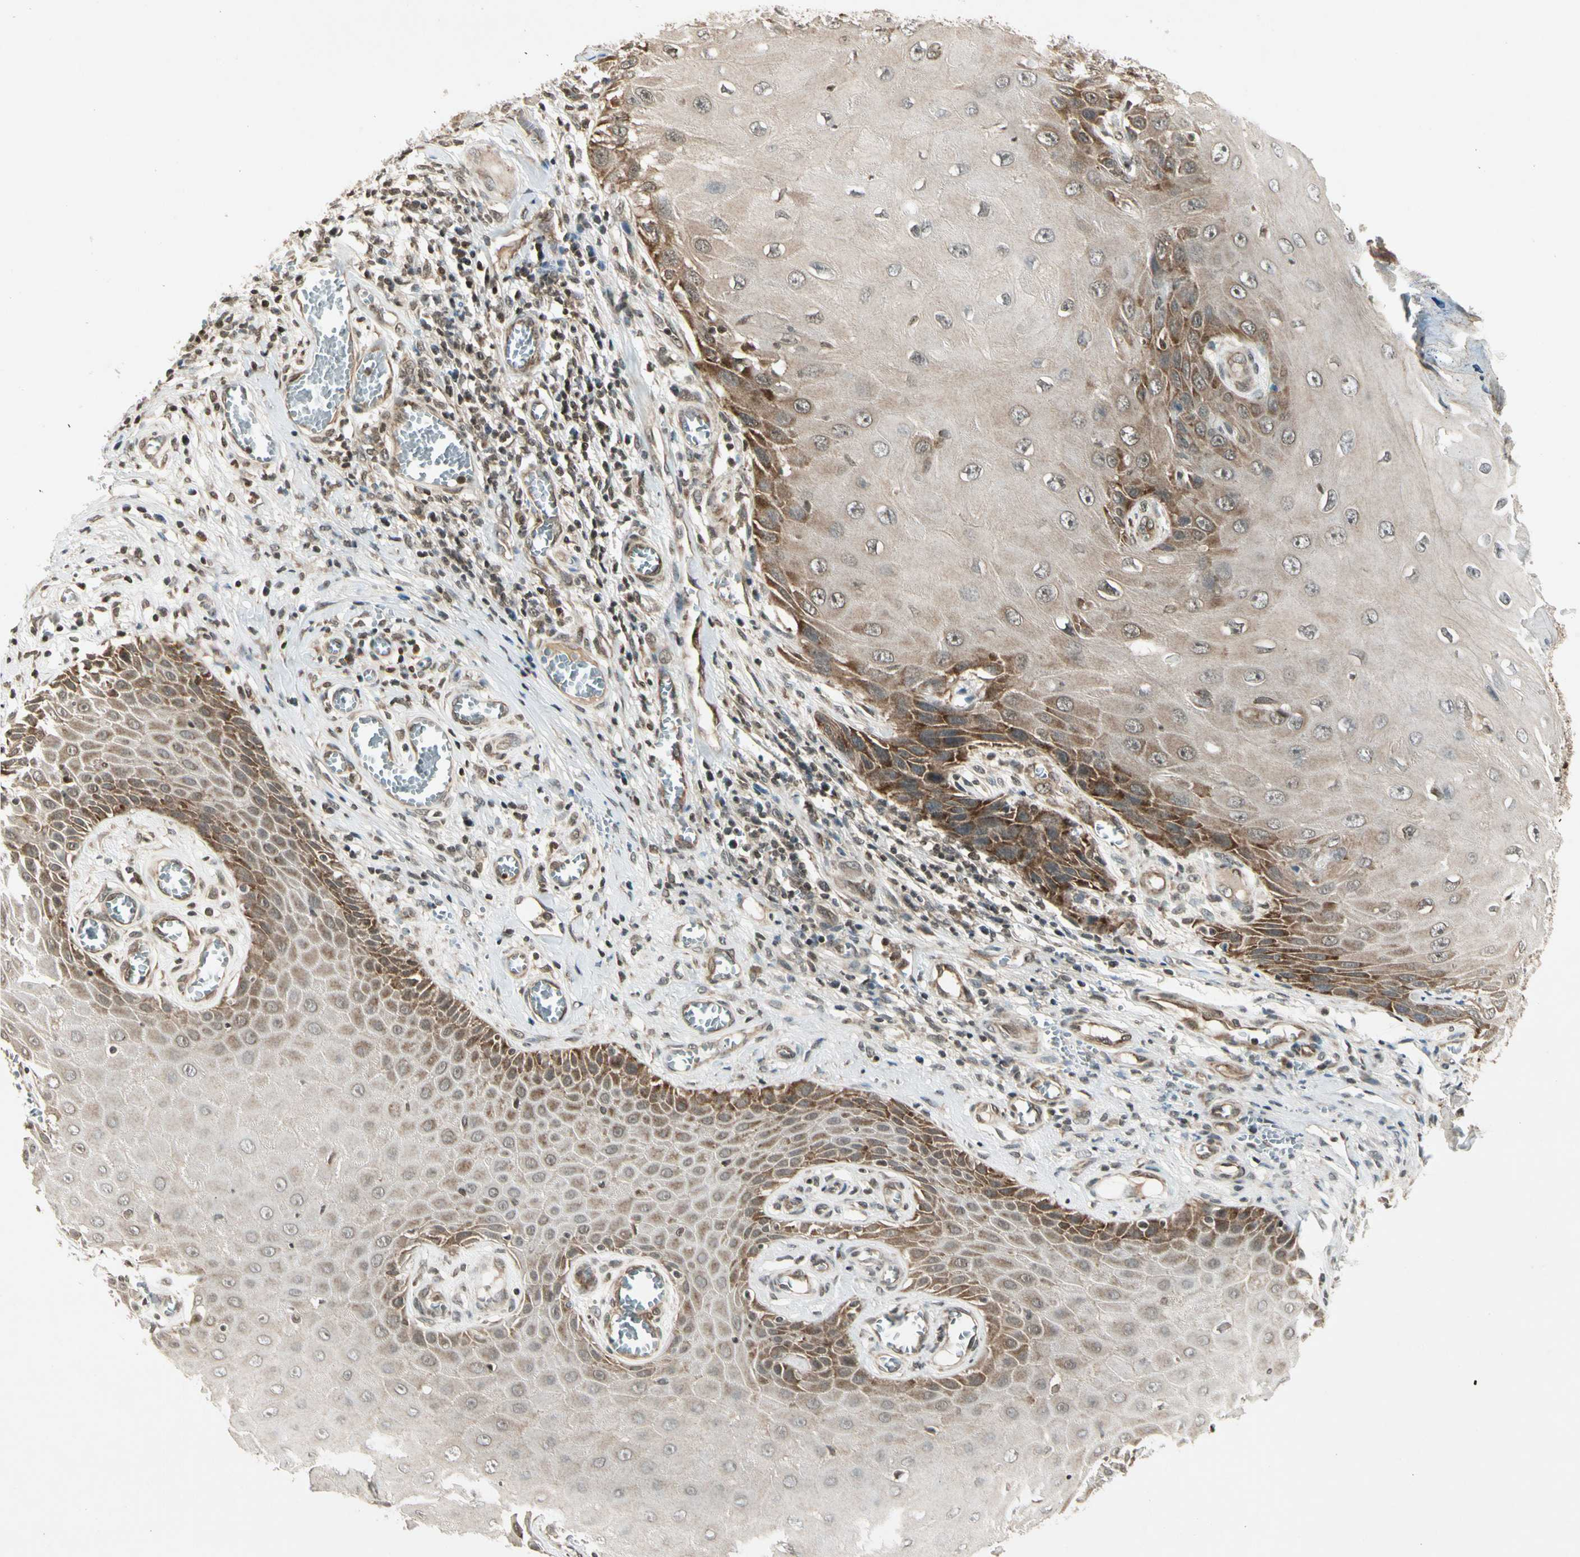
{"staining": {"intensity": "moderate", "quantity": "25%-75%", "location": "cytoplasmic/membranous"}, "tissue": "skin cancer", "cell_type": "Tumor cells", "image_type": "cancer", "snomed": [{"axis": "morphology", "description": "Squamous cell carcinoma, NOS"}, {"axis": "topography", "description": "Skin"}], "caption": "Squamous cell carcinoma (skin) tissue exhibits moderate cytoplasmic/membranous positivity in about 25%-75% of tumor cells", "gene": "SMN2", "patient": {"sex": "female", "age": 73}}